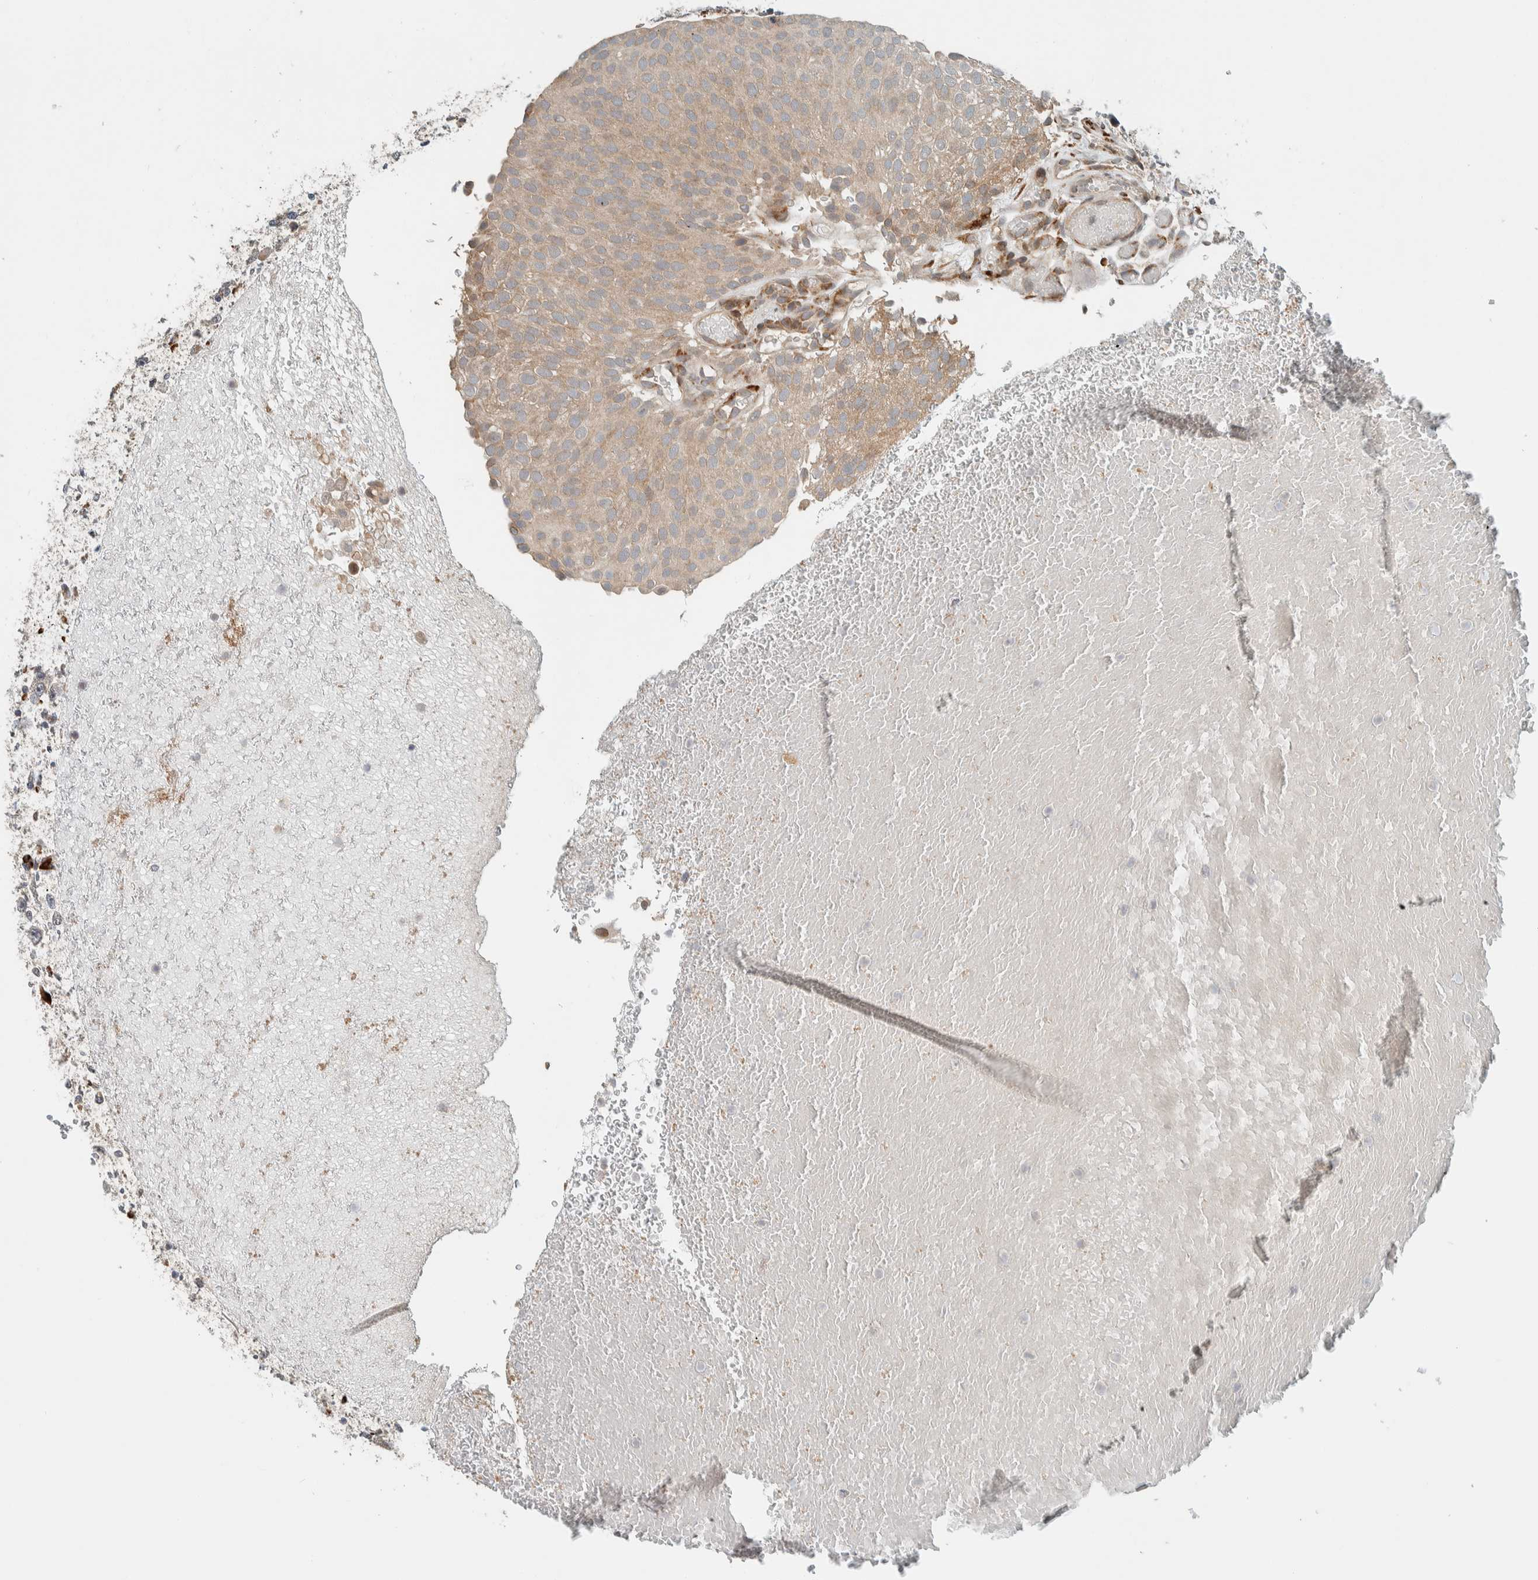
{"staining": {"intensity": "weak", "quantity": ">75%", "location": "cytoplasmic/membranous"}, "tissue": "urothelial cancer", "cell_type": "Tumor cells", "image_type": "cancer", "snomed": [{"axis": "morphology", "description": "Urothelial carcinoma, Low grade"}, {"axis": "topography", "description": "Urinary bladder"}], "caption": "A high-resolution histopathology image shows immunohistochemistry staining of urothelial carcinoma (low-grade), which reveals weak cytoplasmic/membranous positivity in approximately >75% of tumor cells. (Stains: DAB (3,3'-diaminobenzidine) in brown, nuclei in blue, Microscopy: brightfield microscopy at high magnification).", "gene": "CTBP2", "patient": {"sex": "male", "age": 78}}